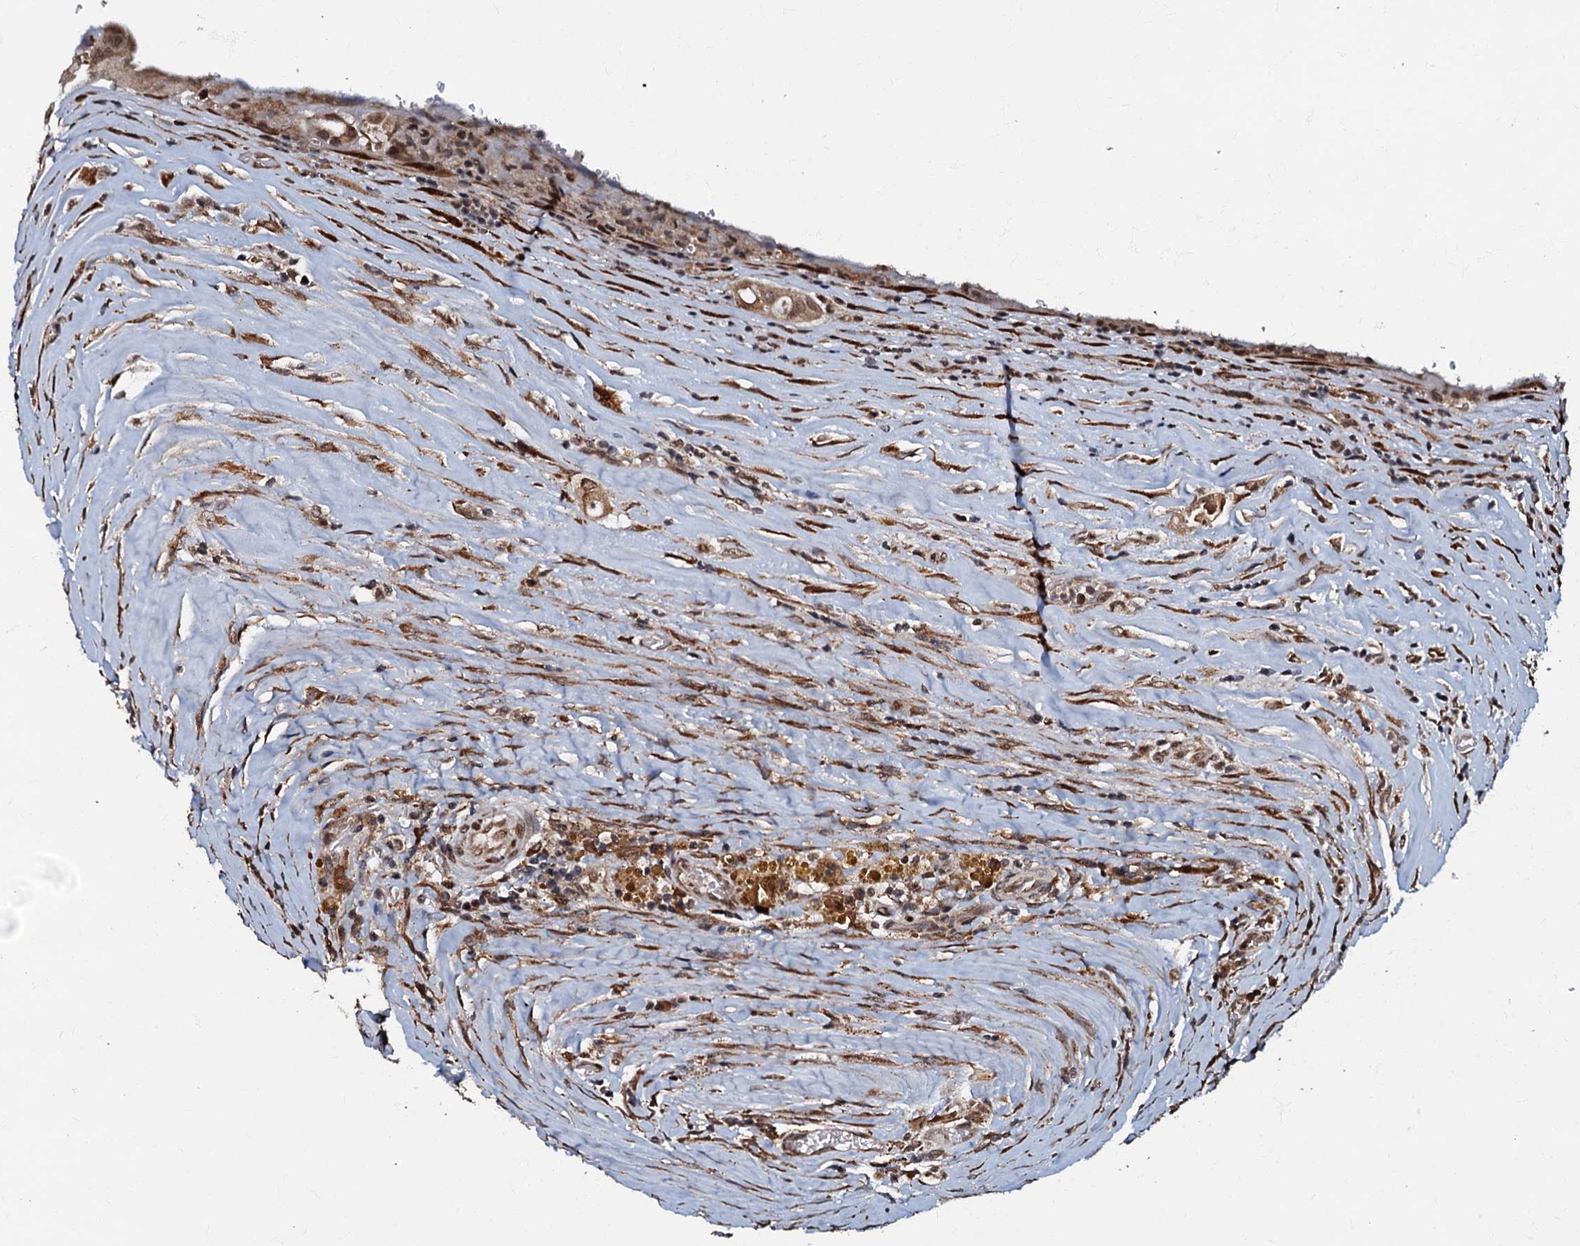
{"staining": {"intensity": "moderate", "quantity": ">75%", "location": "cytoplasmic/membranous,nuclear"}, "tissue": "thyroid cancer", "cell_type": "Tumor cells", "image_type": "cancer", "snomed": [{"axis": "morphology", "description": "Papillary adenocarcinoma, NOS"}, {"axis": "topography", "description": "Thyroid gland"}], "caption": "Papillary adenocarcinoma (thyroid) stained for a protein displays moderate cytoplasmic/membranous and nuclear positivity in tumor cells.", "gene": "C18orf32", "patient": {"sex": "male", "age": 77}}